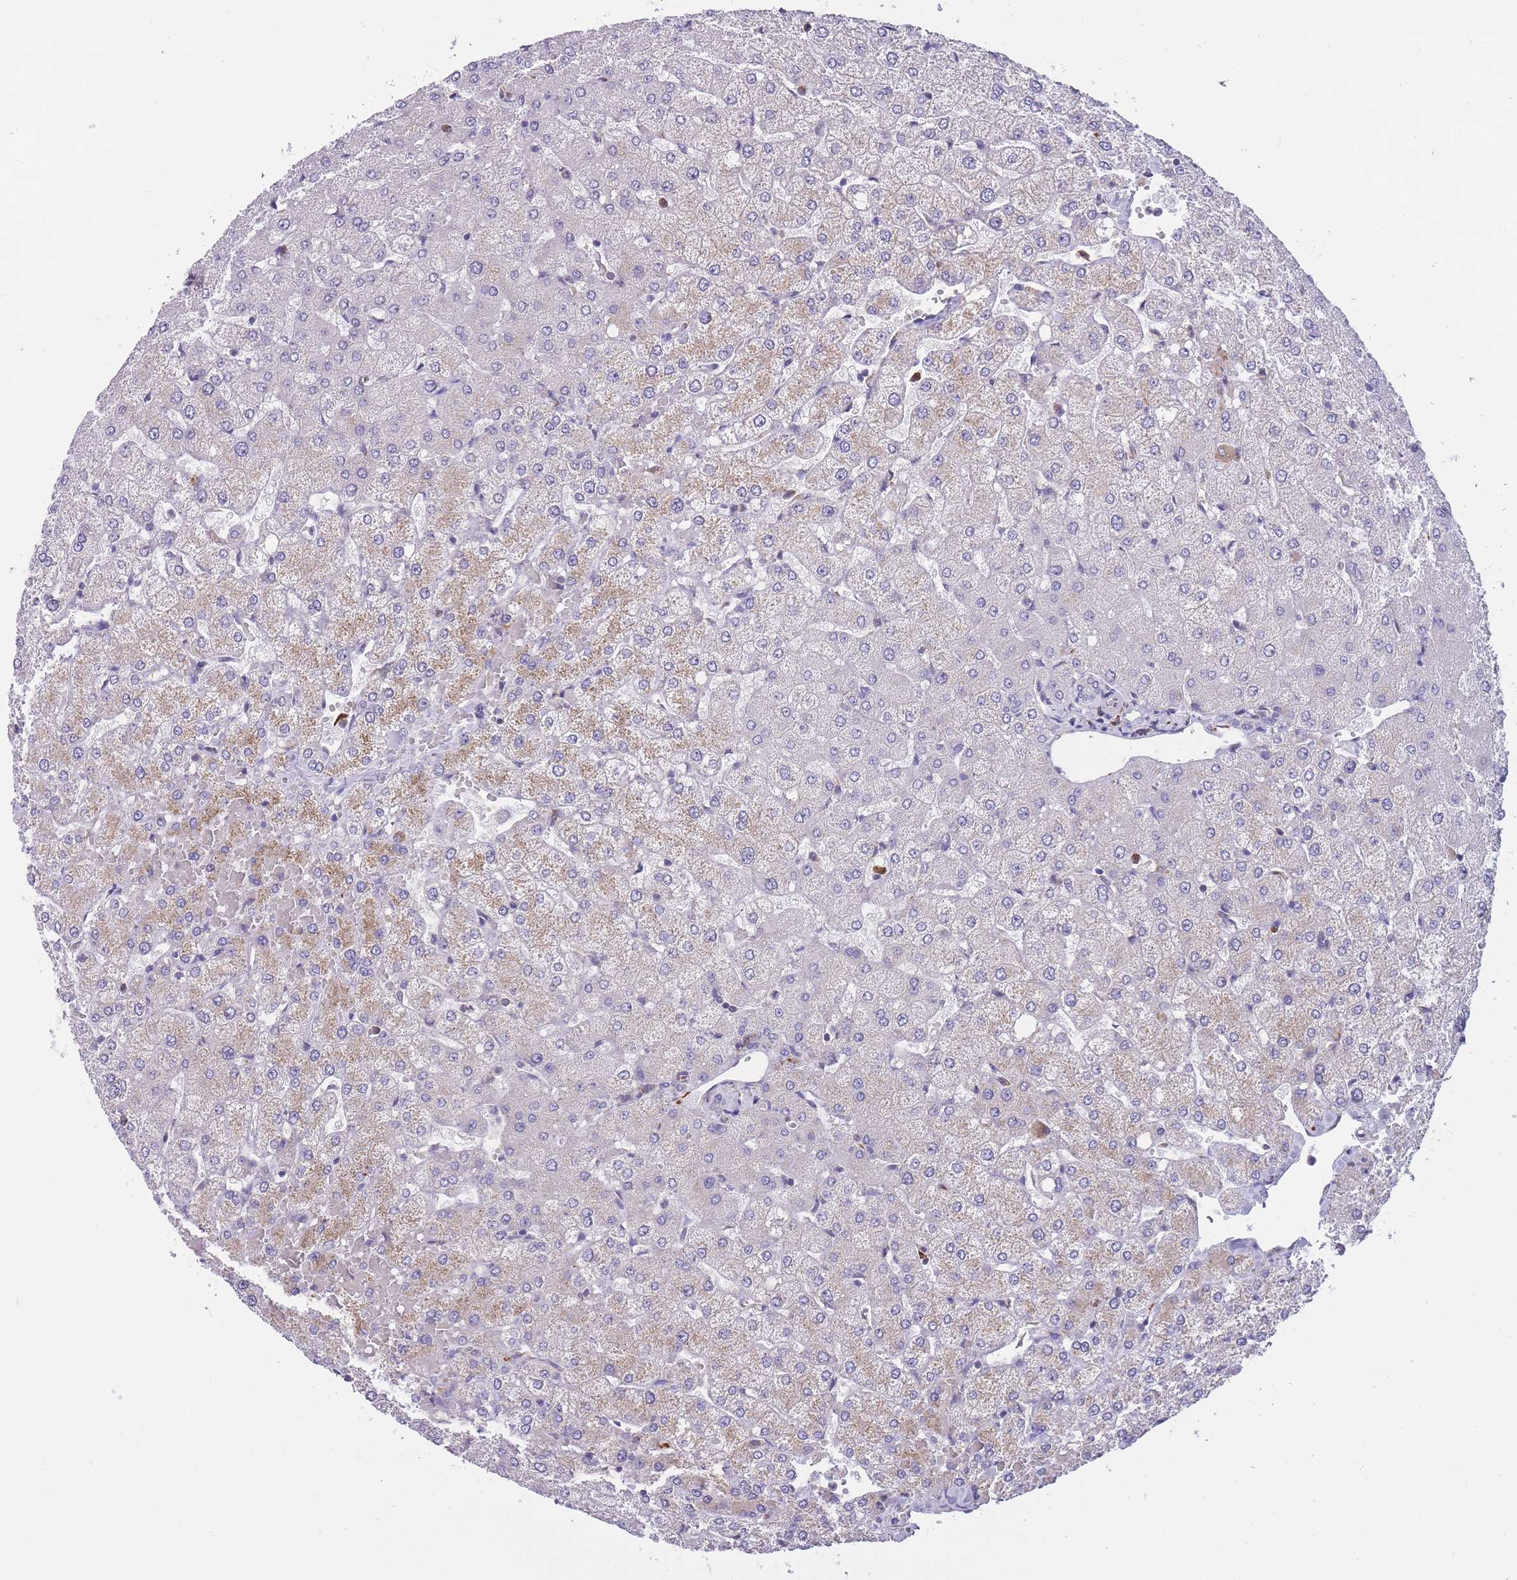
{"staining": {"intensity": "negative", "quantity": "none", "location": "none"}, "tissue": "liver", "cell_type": "Cholangiocytes", "image_type": "normal", "snomed": [{"axis": "morphology", "description": "Normal tissue, NOS"}, {"axis": "topography", "description": "Liver"}], "caption": "A high-resolution photomicrograph shows IHC staining of normal liver, which displays no significant staining in cholangiocytes.", "gene": "ZNF662", "patient": {"sex": "female", "age": 54}}